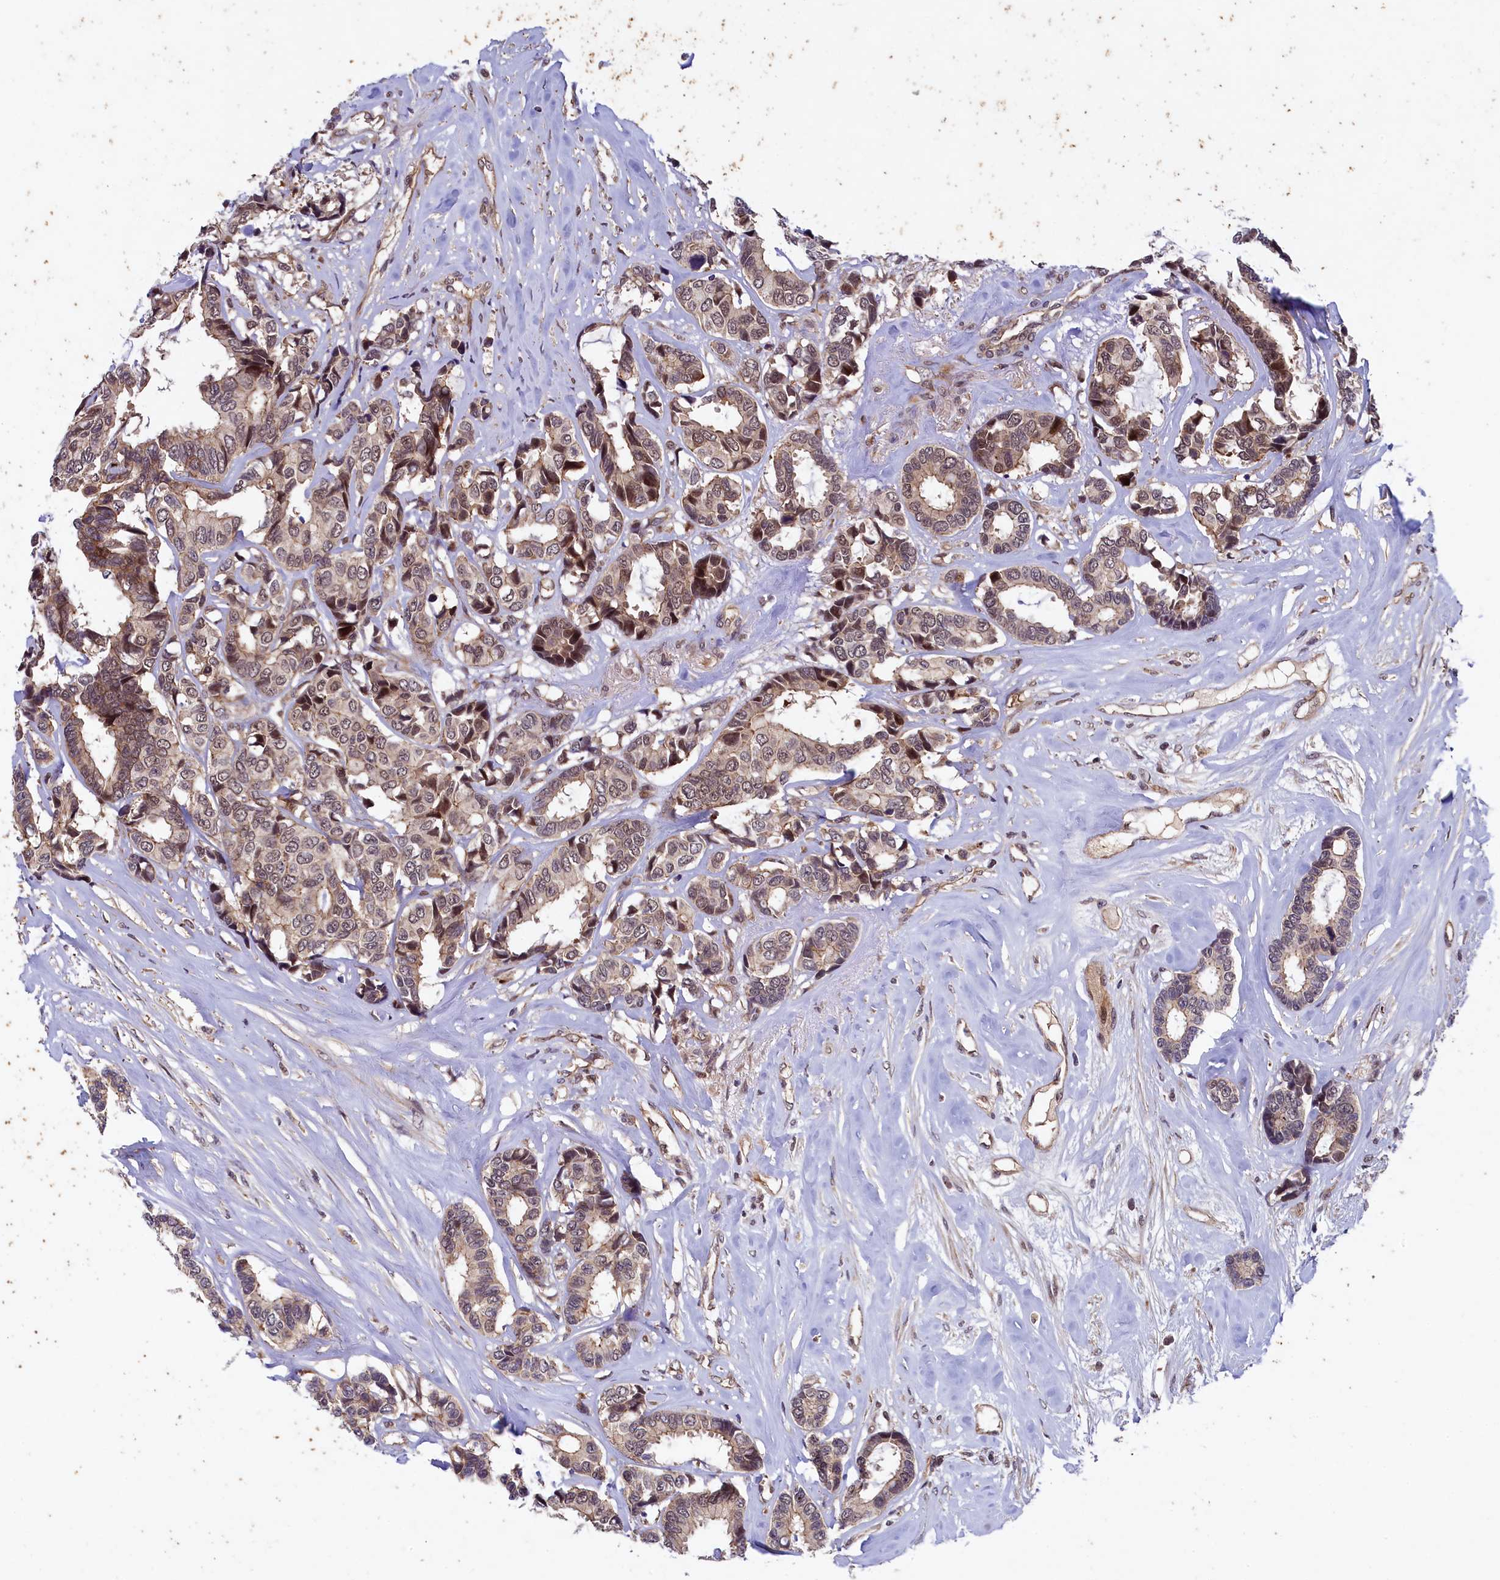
{"staining": {"intensity": "moderate", "quantity": "<25%", "location": "nuclear"}, "tissue": "breast cancer", "cell_type": "Tumor cells", "image_type": "cancer", "snomed": [{"axis": "morphology", "description": "Duct carcinoma"}, {"axis": "topography", "description": "Breast"}], "caption": "IHC of breast cancer demonstrates low levels of moderate nuclear staining in about <25% of tumor cells.", "gene": "ARL14EP", "patient": {"sex": "female", "age": 87}}